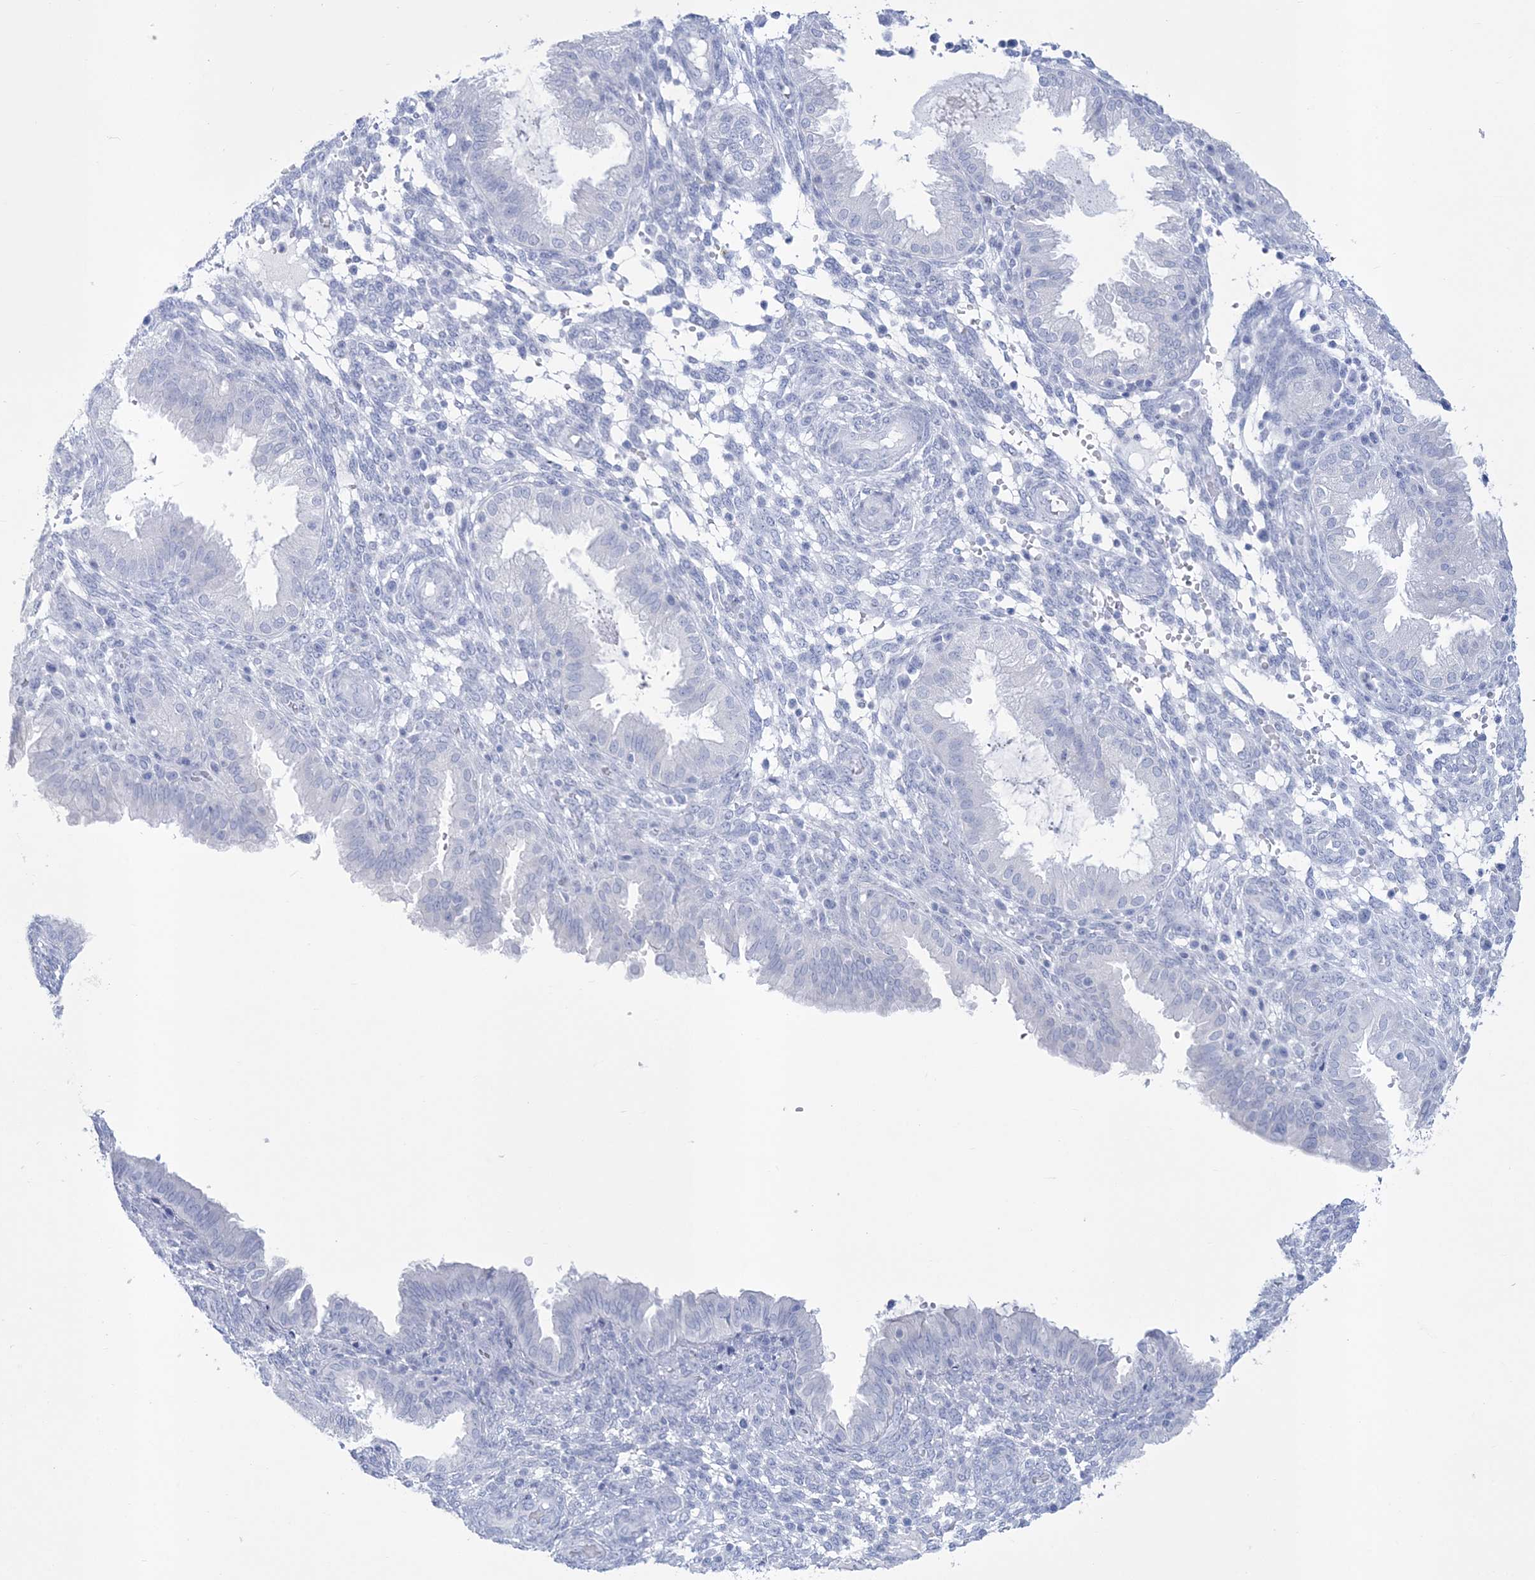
{"staining": {"intensity": "negative", "quantity": "none", "location": "none"}, "tissue": "endometrium", "cell_type": "Cells in endometrial stroma", "image_type": "normal", "snomed": [{"axis": "morphology", "description": "Normal tissue, NOS"}, {"axis": "topography", "description": "Endometrium"}], "caption": "The IHC image has no significant staining in cells in endometrial stroma of endometrium. (Stains: DAB (3,3'-diaminobenzidine) immunohistochemistry with hematoxylin counter stain, Microscopy: brightfield microscopy at high magnification).", "gene": "RBP2", "patient": {"sex": "female", "age": 33}}